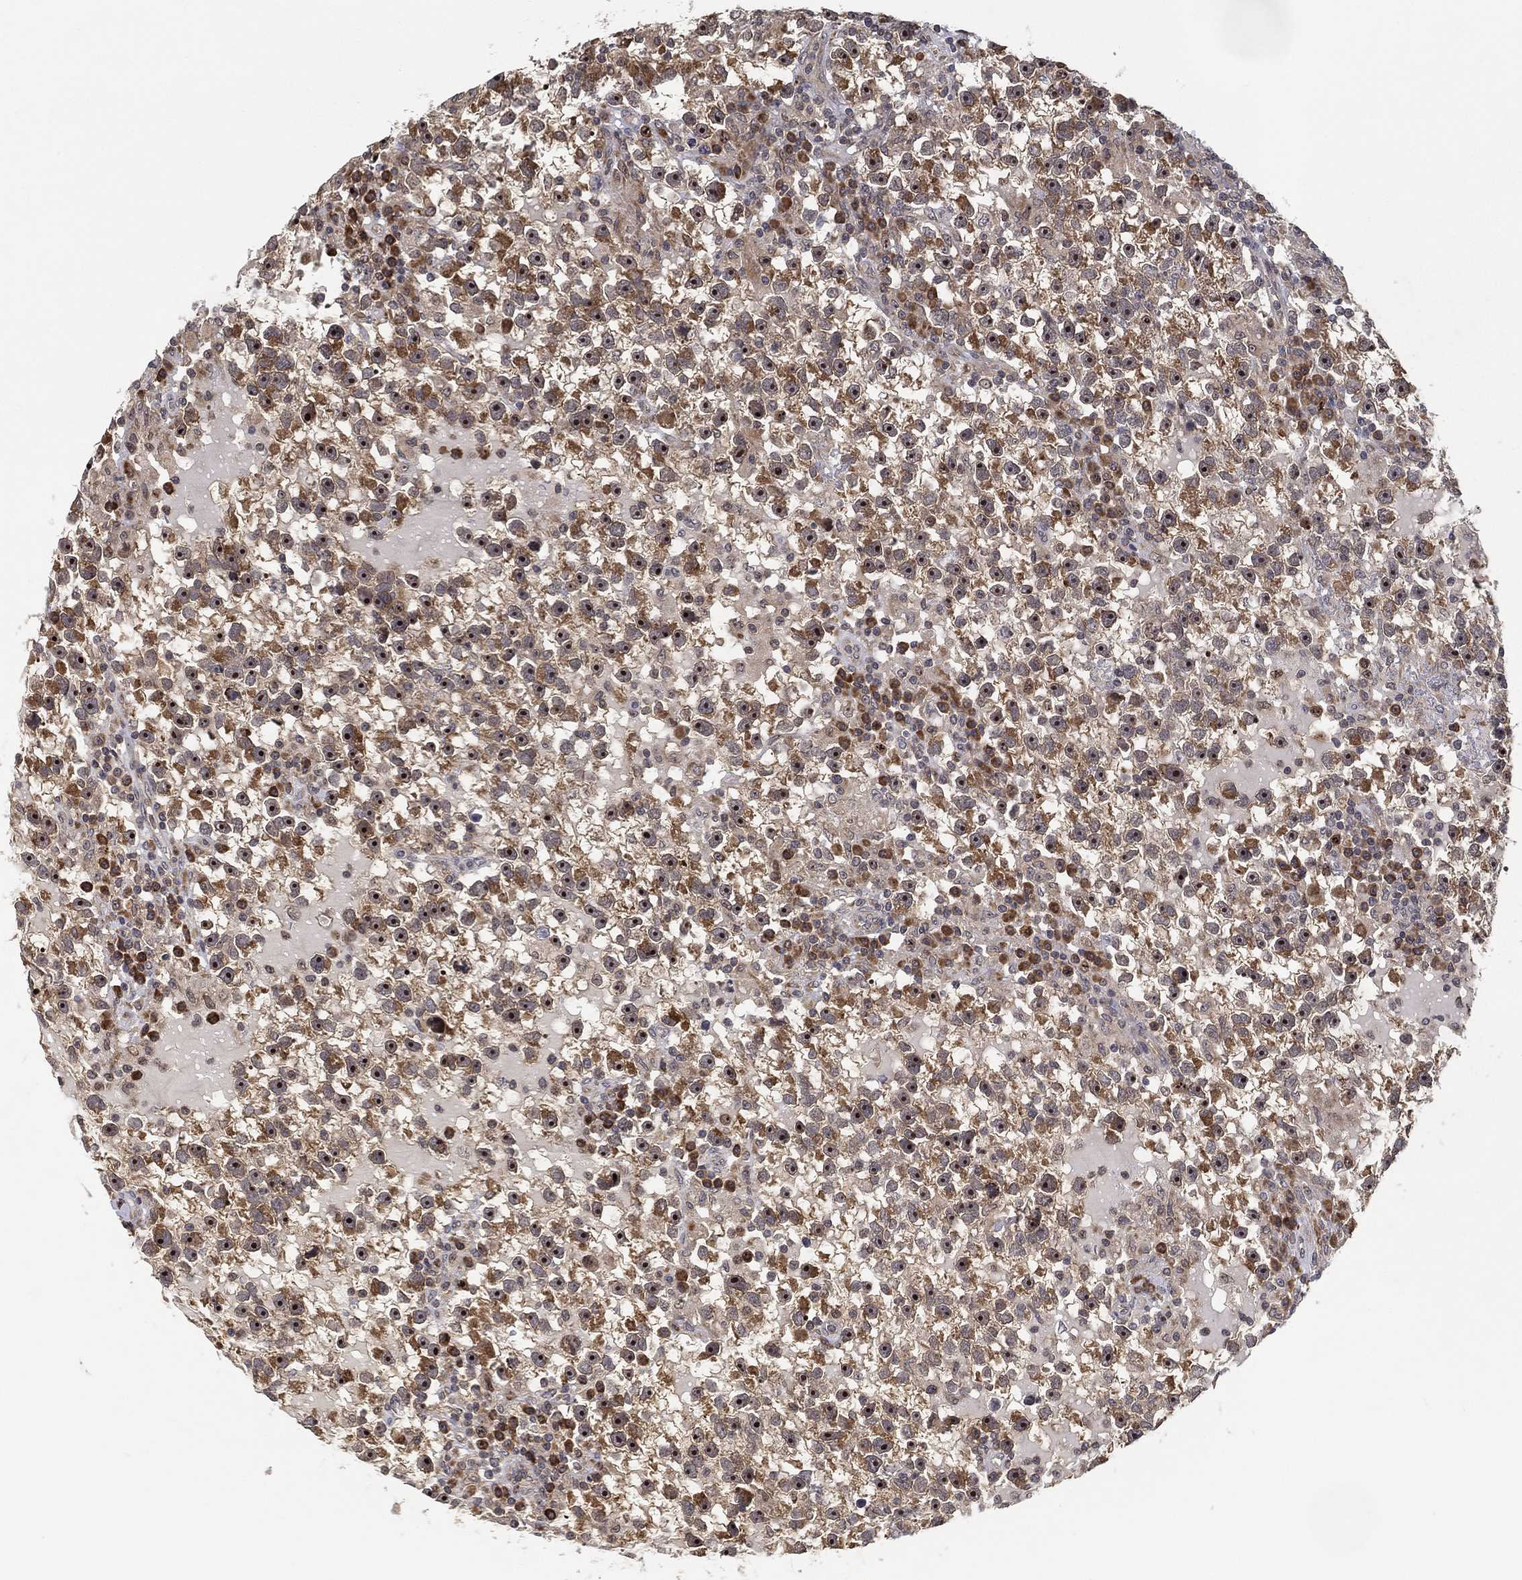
{"staining": {"intensity": "moderate", "quantity": "25%-75%", "location": "cytoplasmic/membranous,nuclear"}, "tissue": "testis cancer", "cell_type": "Tumor cells", "image_type": "cancer", "snomed": [{"axis": "morphology", "description": "Seminoma, NOS"}, {"axis": "topography", "description": "Testis"}], "caption": "This image displays testis cancer (seminoma) stained with IHC to label a protein in brown. The cytoplasmic/membranous and nuclear of tumor cells show moderate positivity for the protein. Nuclei are counter-stained blue.", "gene": "FAM104A", "patient": {"sex": "male", "age": 47}}